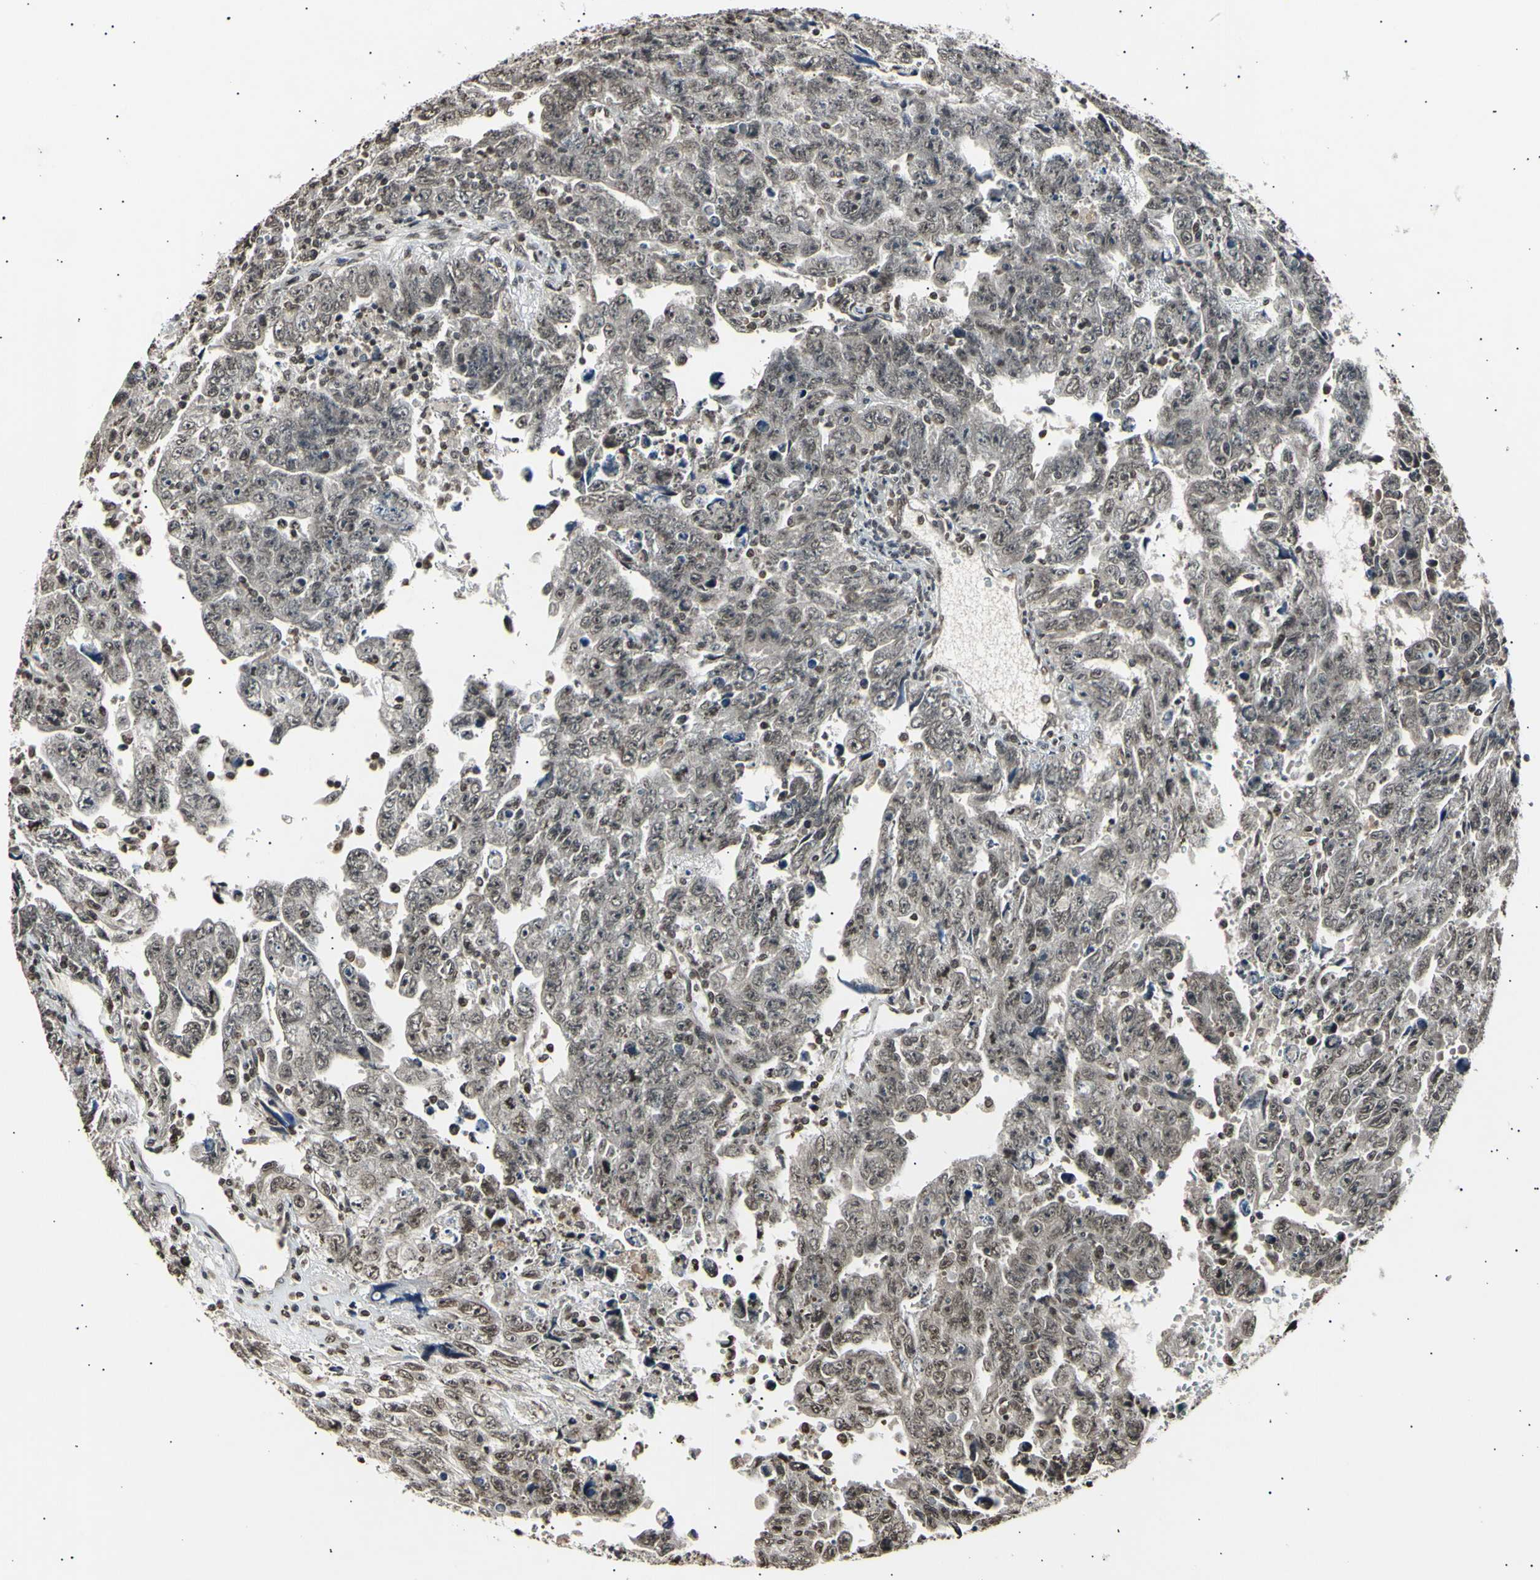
{"staining": {"intensity": "moderate", "quantity": ">75%", "location": "cytoplasmic/membranous,nuclear"}, "tissue": "testis cancer", "cell_type": "Tumor cells", "image_type": "cancer", "snomed": [{"axis": "morphology", "description": "Carcinoma, Embryonal, NOS"}, {"axis": "topography", "description": "Testis"}], "caption": "Immunohistochemical staining of human testis embryonal carcinoma demonstrates moderate cytoplasmic/membranous and nuclear protein expression in approximately >75% of tumor cells.", "gene": "ANAPC7", "patient": {"sex": "male", "age": 28}}